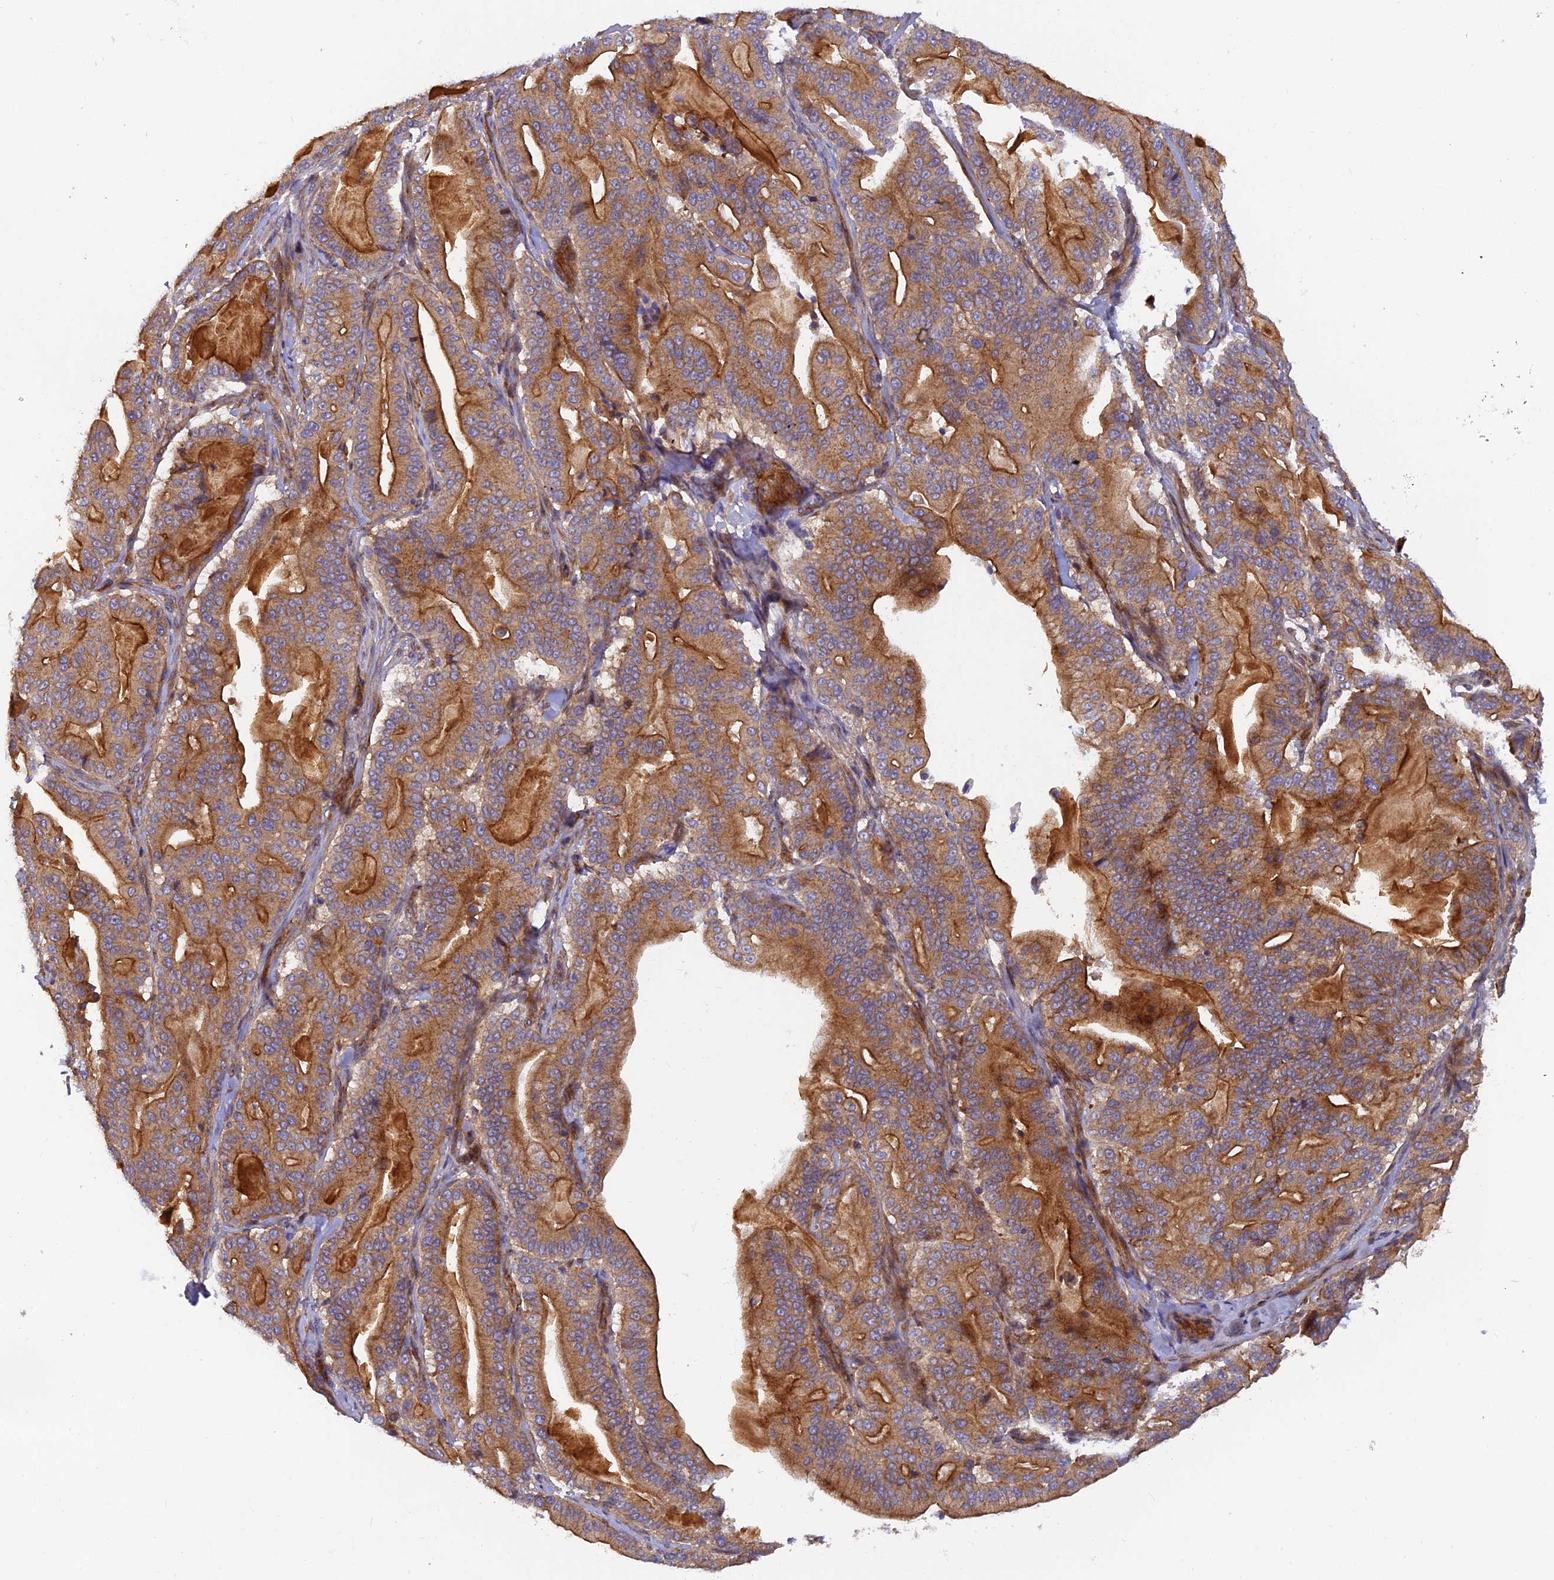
{"staining": {"intensity": "strong", "quantity": ">75%", "location": "cytoplasmic/membranous"}, "tissue": "pancreatic cancer", "cell_type": "Tumor cells", "image_type": "cancer", "snomed": [{"axis": "morphology", "description": "Adenocarcinoma, NOS"}, {"axis": "topography", "description": "Pancreas"}], "caption": "Pancreatic adenocarcinoma stained with a brown dye exhibits strong cytoplasmic/membranous positive staining in about >75% of tumor cells.", "gene": "ADAMTS15", "patient": {"sex": "male", "age": 63}}